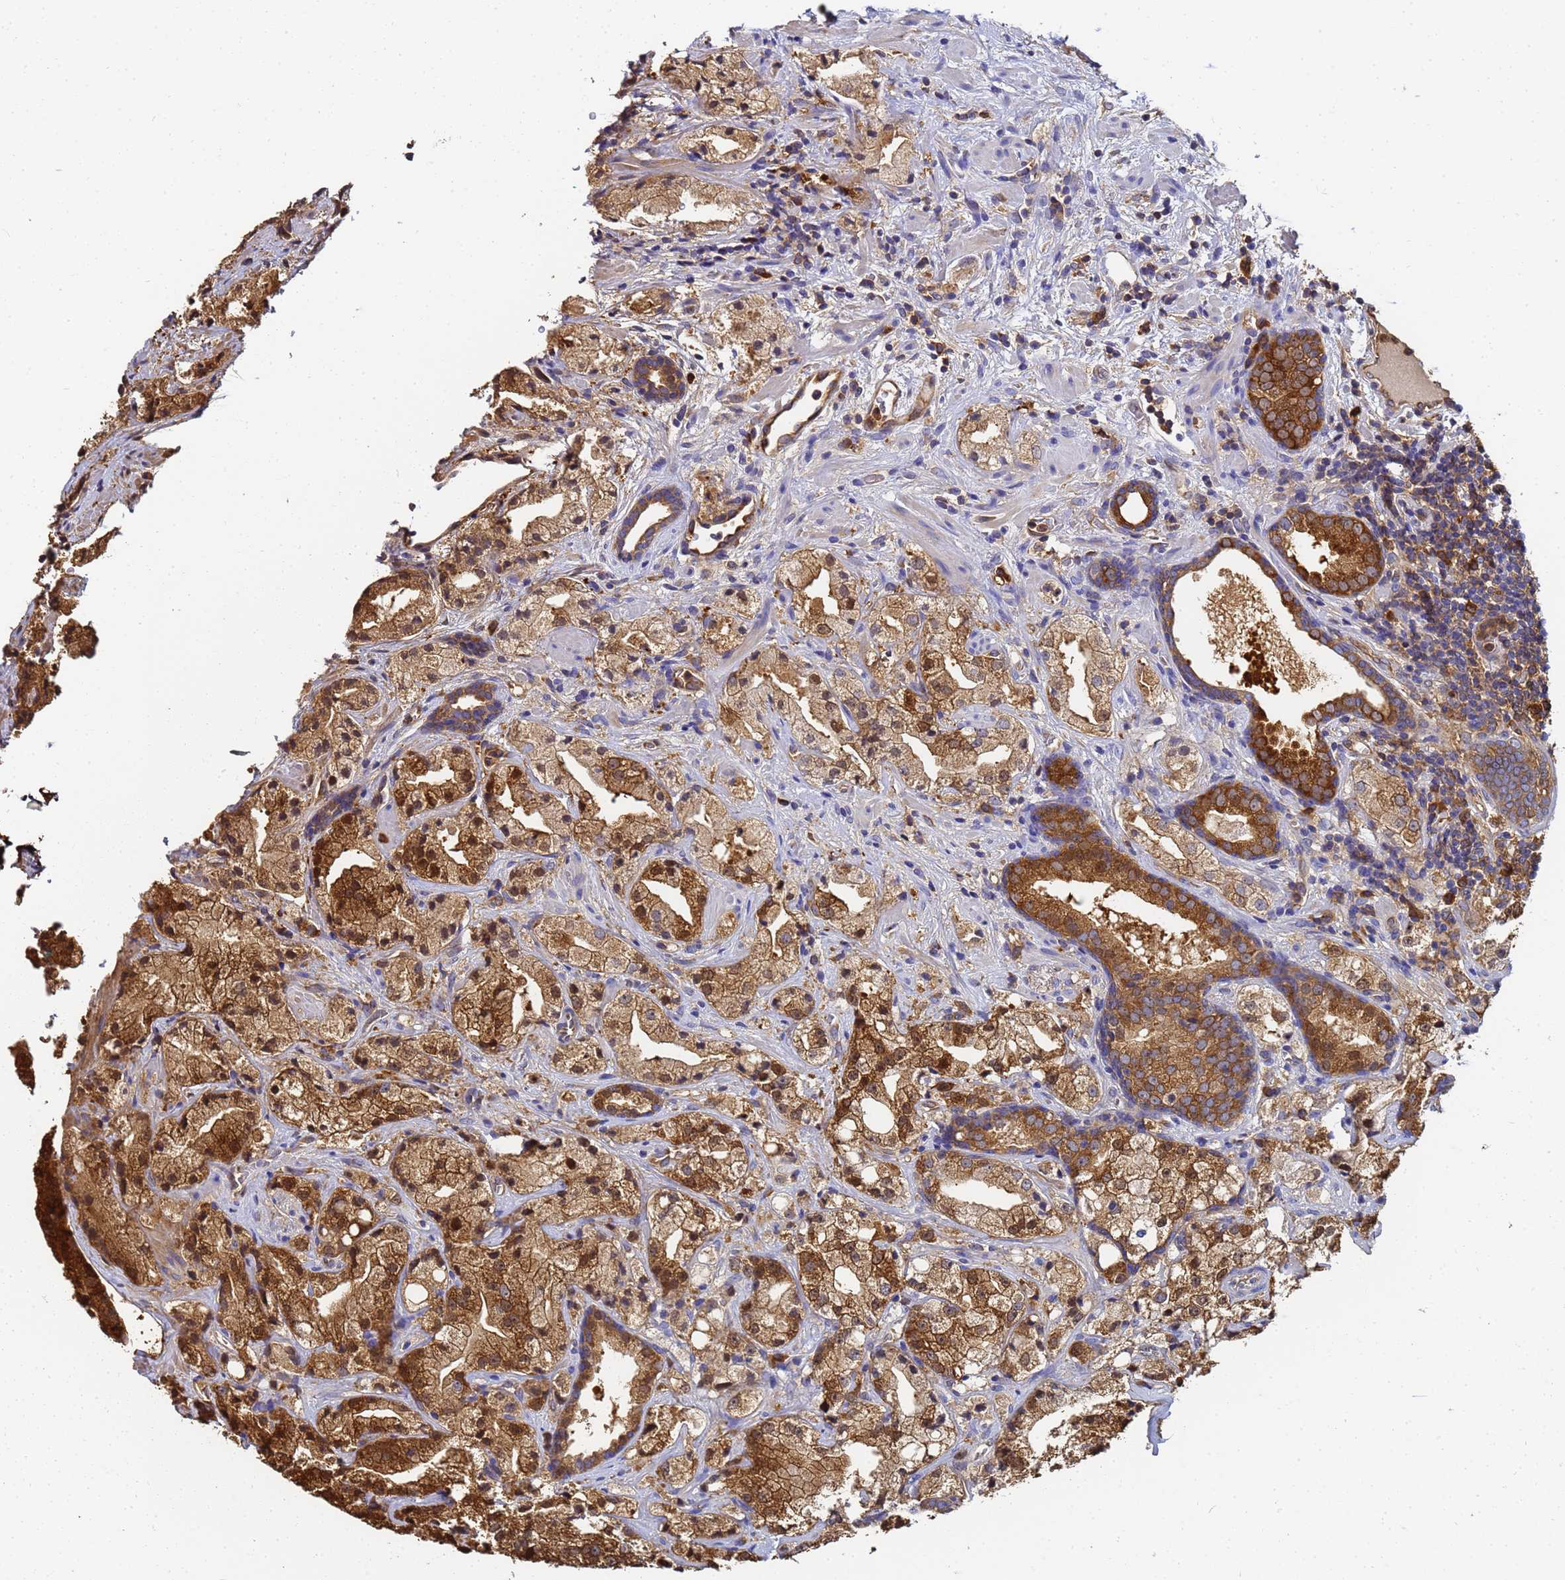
{"staining": {"intensity": "moderate", "quantity": ">75%", "location": "cytoplasmic/membranous,nuclear"}, "tissue": "prostate cancer", "cell_type": "Tumor cells", "image_type": "cancer", "snomed": [{"axis": "morphology", "description": "Adenocarcinoma, High grade"}, {"axis": "topography", "description": "Prostate"}], "caption": "Tumor cells display moderate cytoplasmic/membranous and nuclear expression in about >75% of cells in prostate high-grade adenocarcinoma. (DAB (3,3'-diaminobenzidine) IHC, brown staining for protein, blue staining for nuclei).", "gene": "NME1-NME2", "patient": {"sex": "male", "age": 64}}